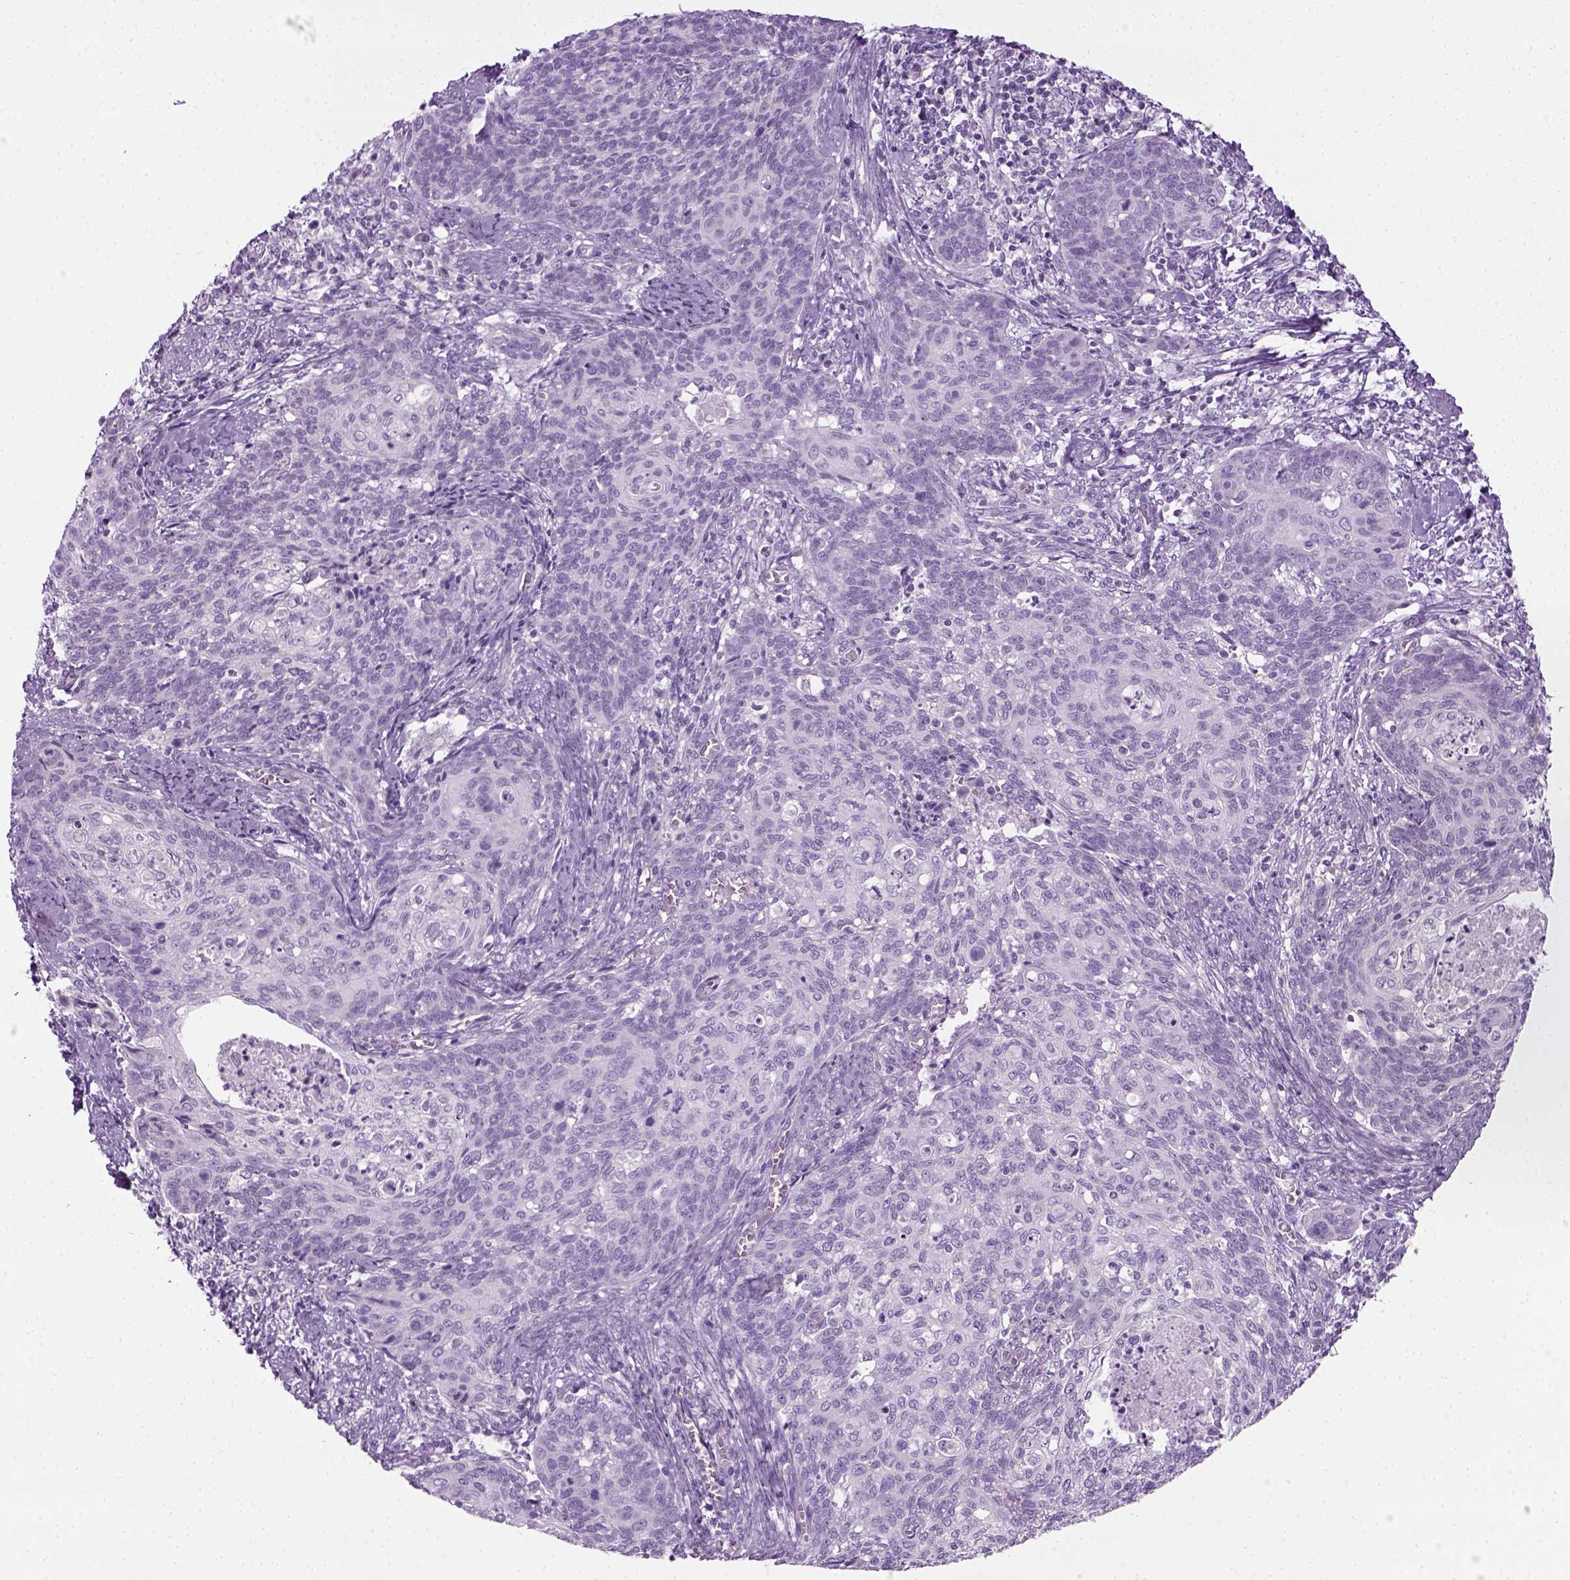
{"staining": {"intensity": "negative", "quantity": "none", "location": "none"}, "tissue": "cervical cancer", "cell_type": "Tumor cells", "image_type": "cancer", "snomed": [{"axis": "morphology", "description": "Normal tissue, NOS"}, {"axis": "morphology", "description": "Squamous cell carcinoma, NOS"}, {"axis": "topography", "description": "Cervix"}], "caption": "High magnification brightfield microscopy of squamous cell carcinoma (cervical) stained with DAB (brown) and counterstained with hematoxylin (blue): tumor cells show no significant staining.", "gene": "CIBAR2", "patient": {"sex": "female", "age": 39}}